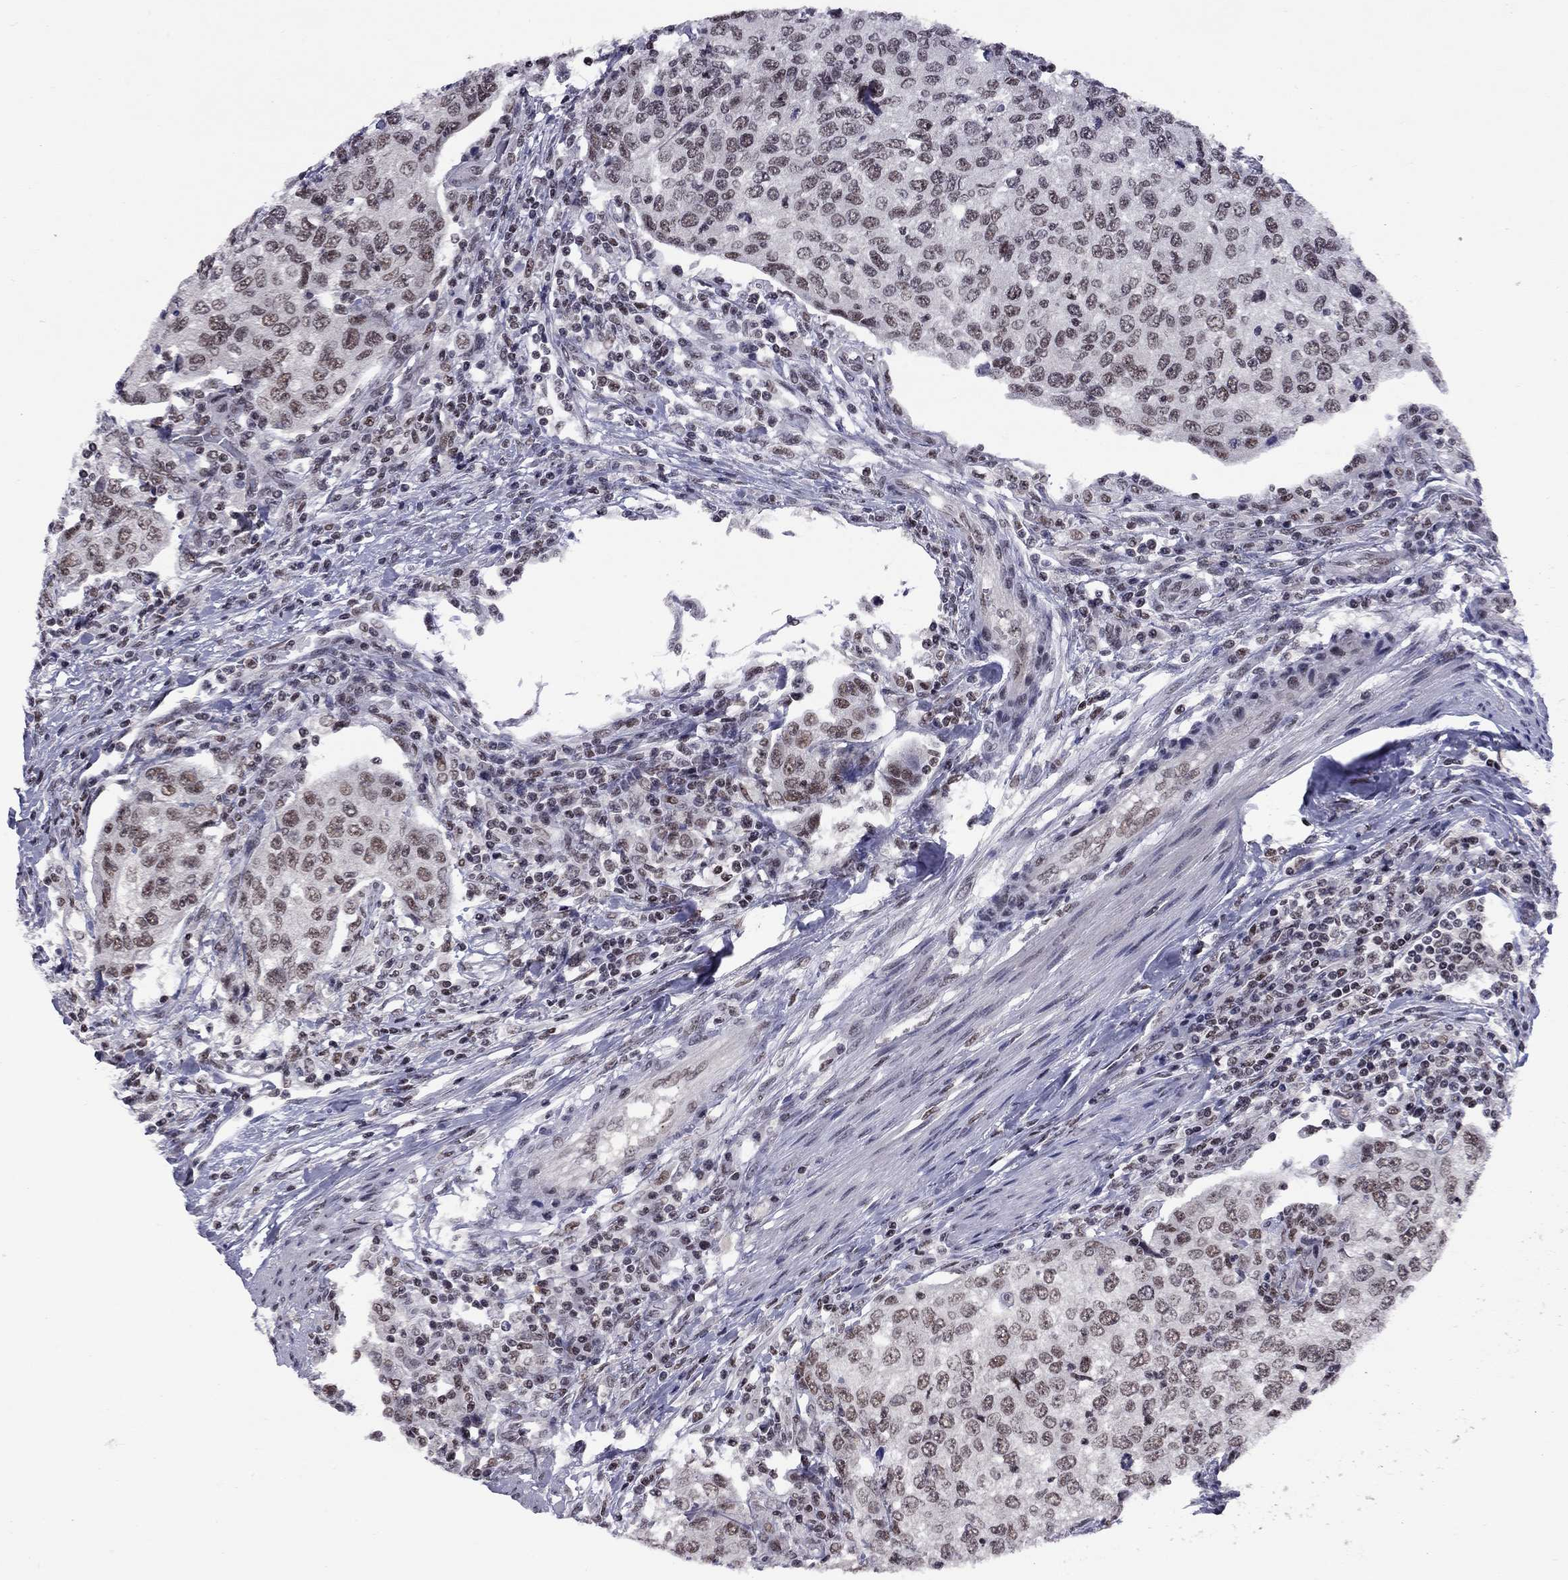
{"staining": {"intensity": "weak", "quantity": "25%-75%", "location": "nuclear"}, "tissue": "urothelial cancer", "cell_type": "Tumor cells", "image_type": "cancer", "snomed": [{"axis": "morphology", "description": "Urothelial carcinoma, High grade"}, {"axis": "topography", "description": "Urinary bladder"}], "caption": "Immunohistochemical staining of urothelial cancer displays low levels of weak nuclear protein positivity in about 25%-75% of tumor cells.", "gene": "TAF9", "patient": {"sex": "female", "age": 78}}